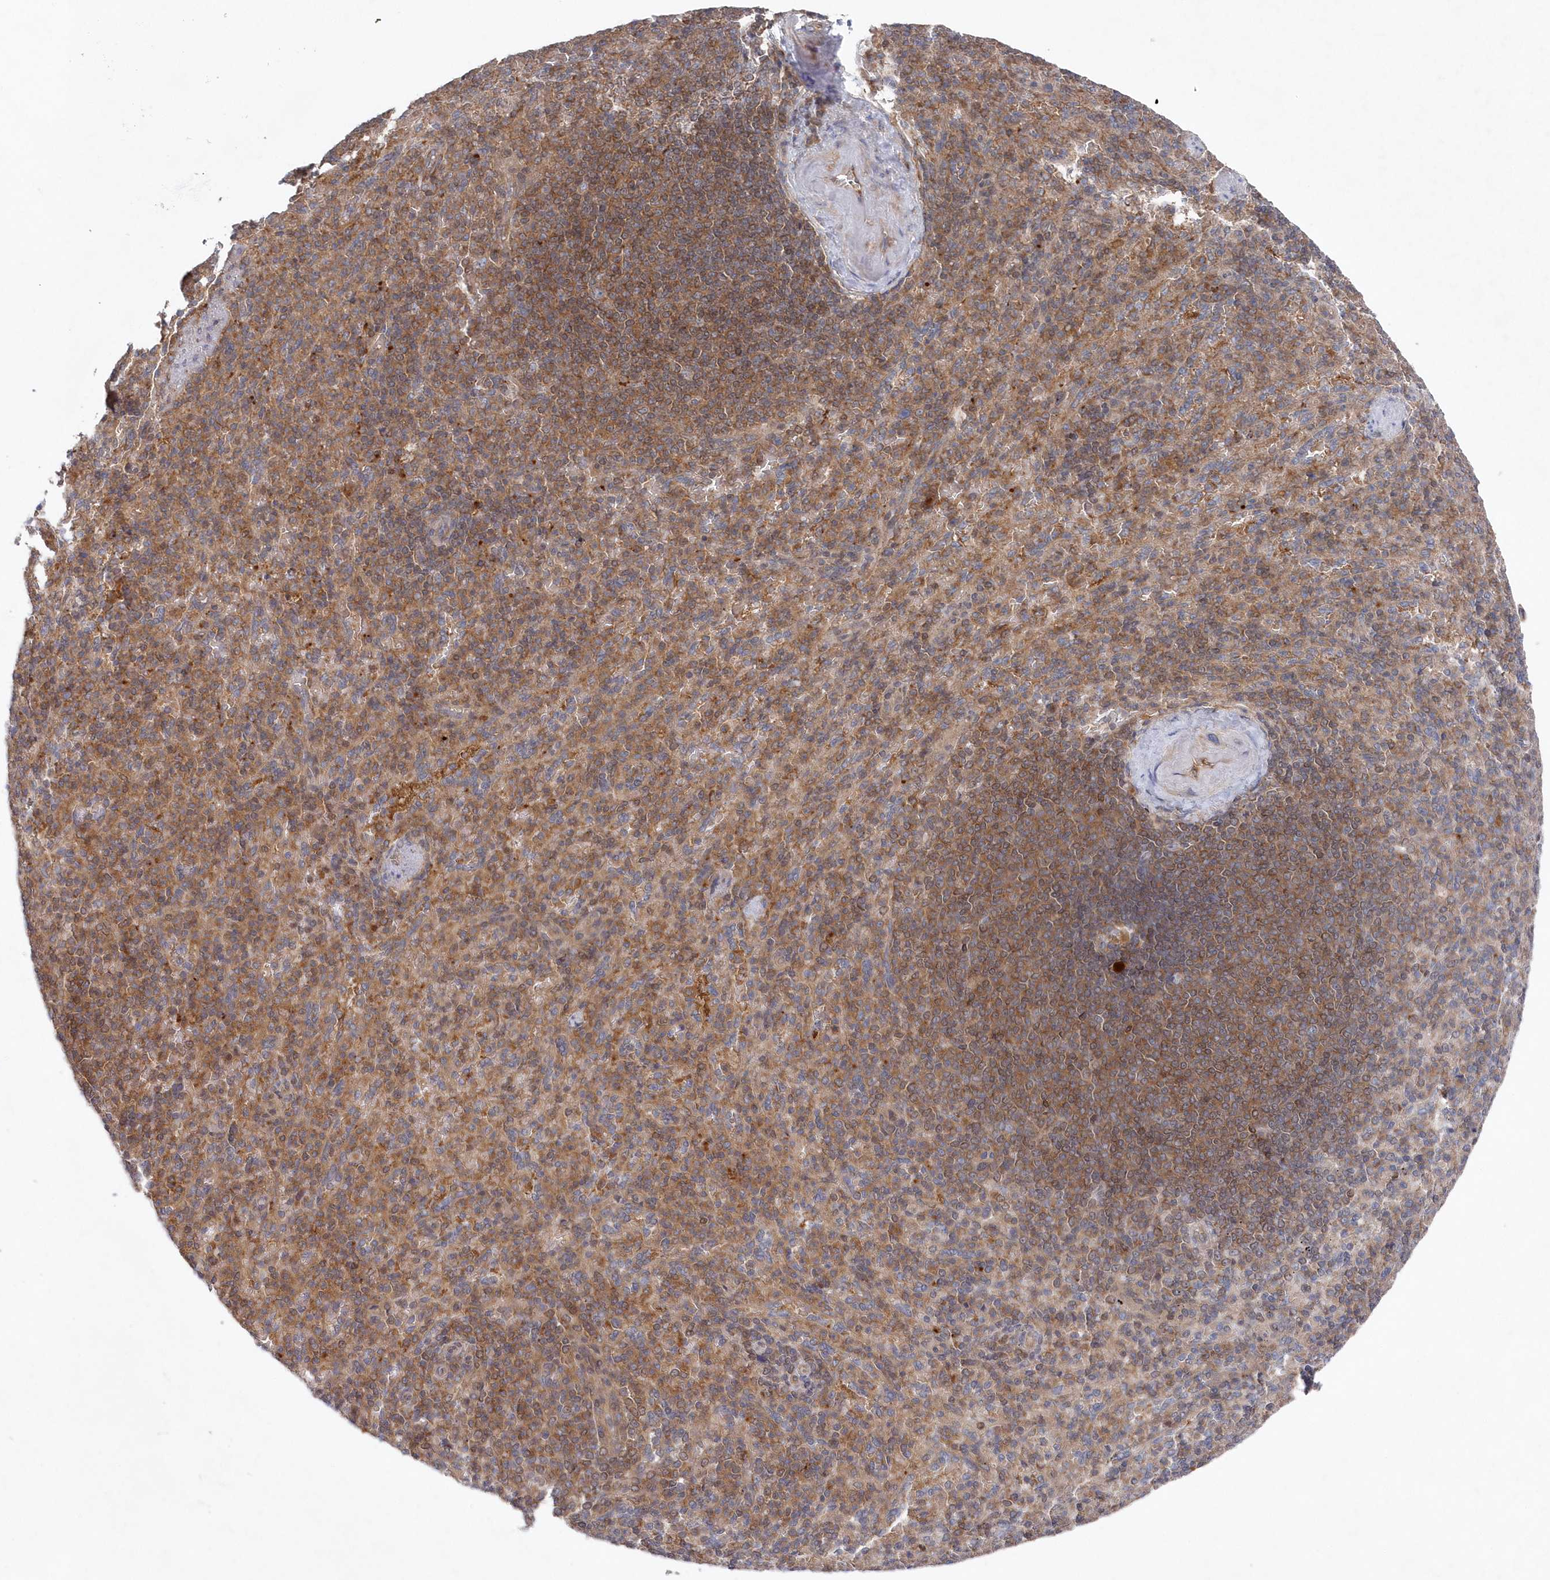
{"staining": {"intensity": "moderate", "quantity": "25%-75%", "location": "cytoplasmic/membranous"}, "tissue": "spleen", "cell_type": "Cells in red pulp", "image_type": "normal", "snomed": [{"axis": "morphology", "description": "Normal tissue, NOS"}, {"axis": "topography", "description": "Spleen"}], "caption": "Immunohistochemistry histopathology image of normal spleen stained for a protein (brown), which displays medium levels of moderate cytoplasmic/membranous staining in about 25%-75% of cells in red pulp.", "gene": "ASNSD1", "patient": {"sex": "female", "age": 74}}